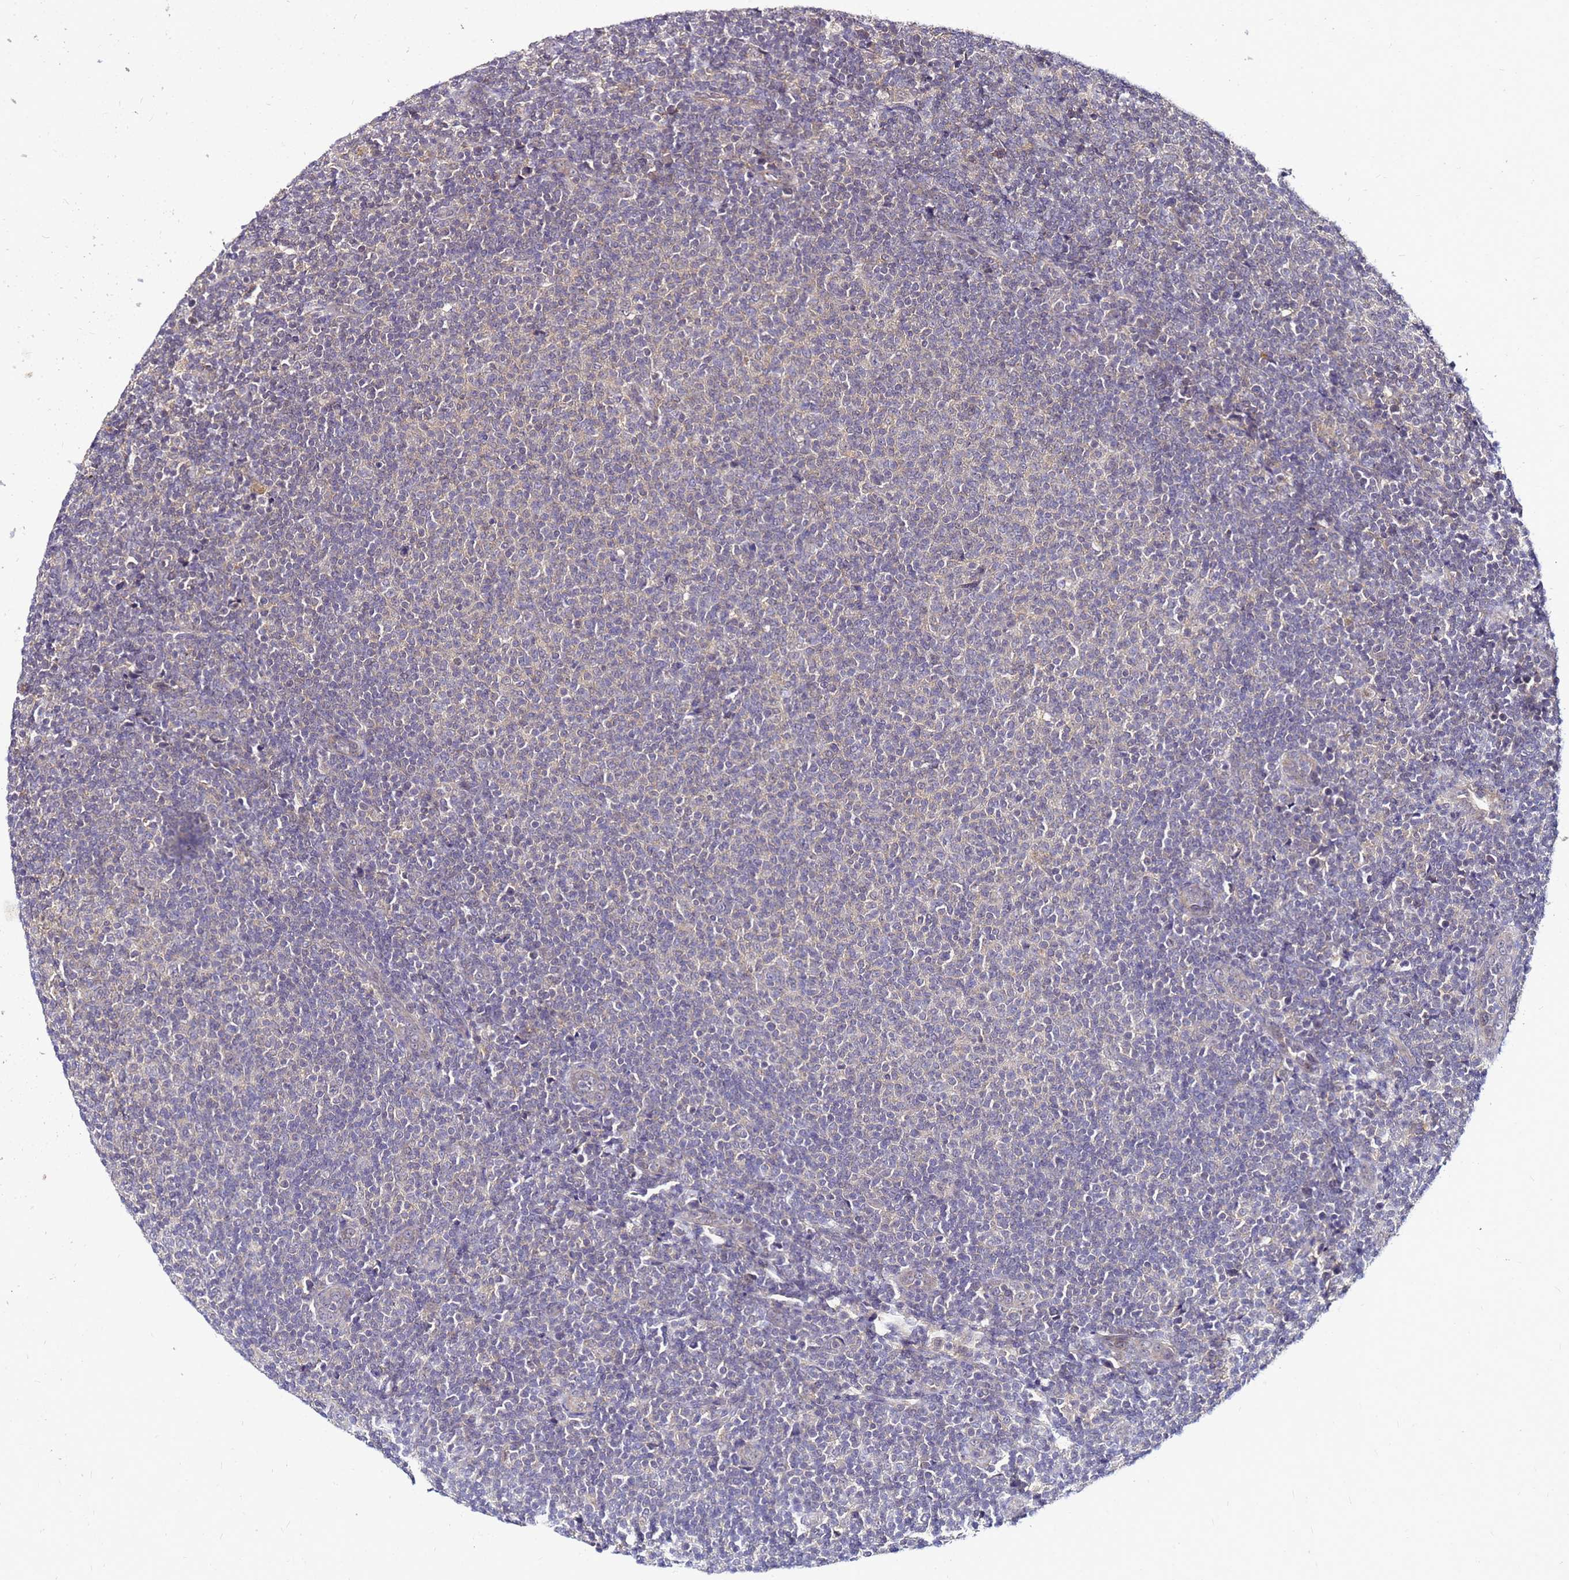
{"staining": {"intensity": "negative", "quantity": "none", "location": "none"}, "tissue": "lymphoma", "cell_type": "Tumor cells", "image_type": "cancer", "snomed": [{"axis": "morphology", "description": "Malignant lymphoma, non-Hodgkin's type, Low grade"}, {"axis": "topography", "description": "Lymph node"}], "caption": "Low-grade malignant lymphoma, non-Hodgkin's type stained for a protein using immunohistochemistry shows no staining tumor cells.", "gene": "SAT1", "patient": {"sex": "male", "age": 66}}